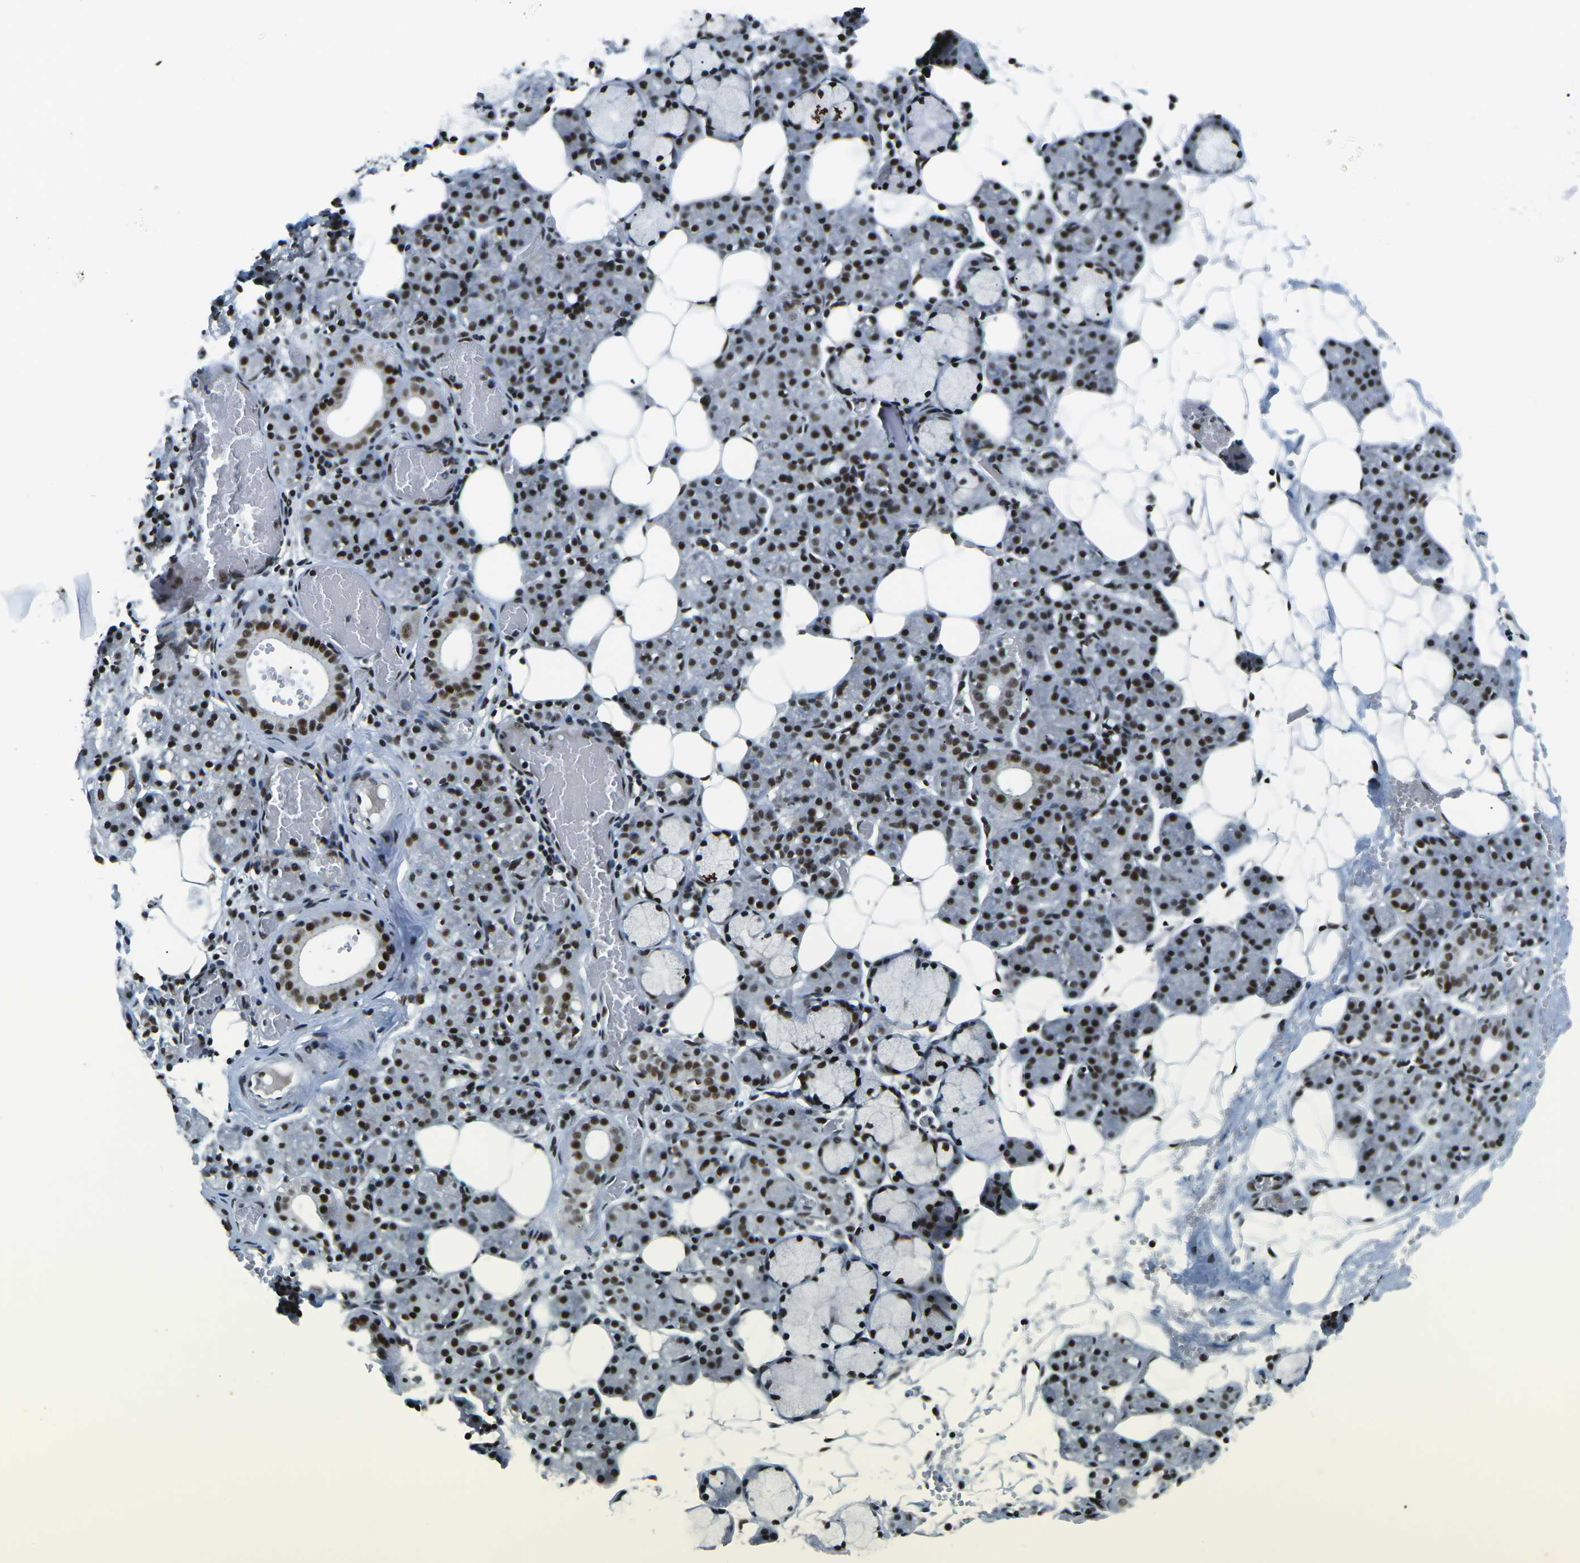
{"staining": {"intensity": "strong", "quantity": ">75%", "location": "nuclear"}, "tissue": "salivary gland", "cell_type": "Glandular cells", "image_type": "normal", "snomed": [{"axis": "morphology", "description": "Normal tissue, NOS"}, {"axis": "topography", "description": "Salivary gland"}], "caption": "Immunohistochemical staining of normal human salivary gland exhibits strong nuclear protein expression in approximately >75% of glandular cells. The staining was performed using DAB (3,3'-diaminobenzidine) to visualize the protein expression in brown, while the nuclei were stained in blue with hematoxylin (Magnification: 20x).", "gene": "RBL2", "patient": {"sex": "male", "age": 63}}